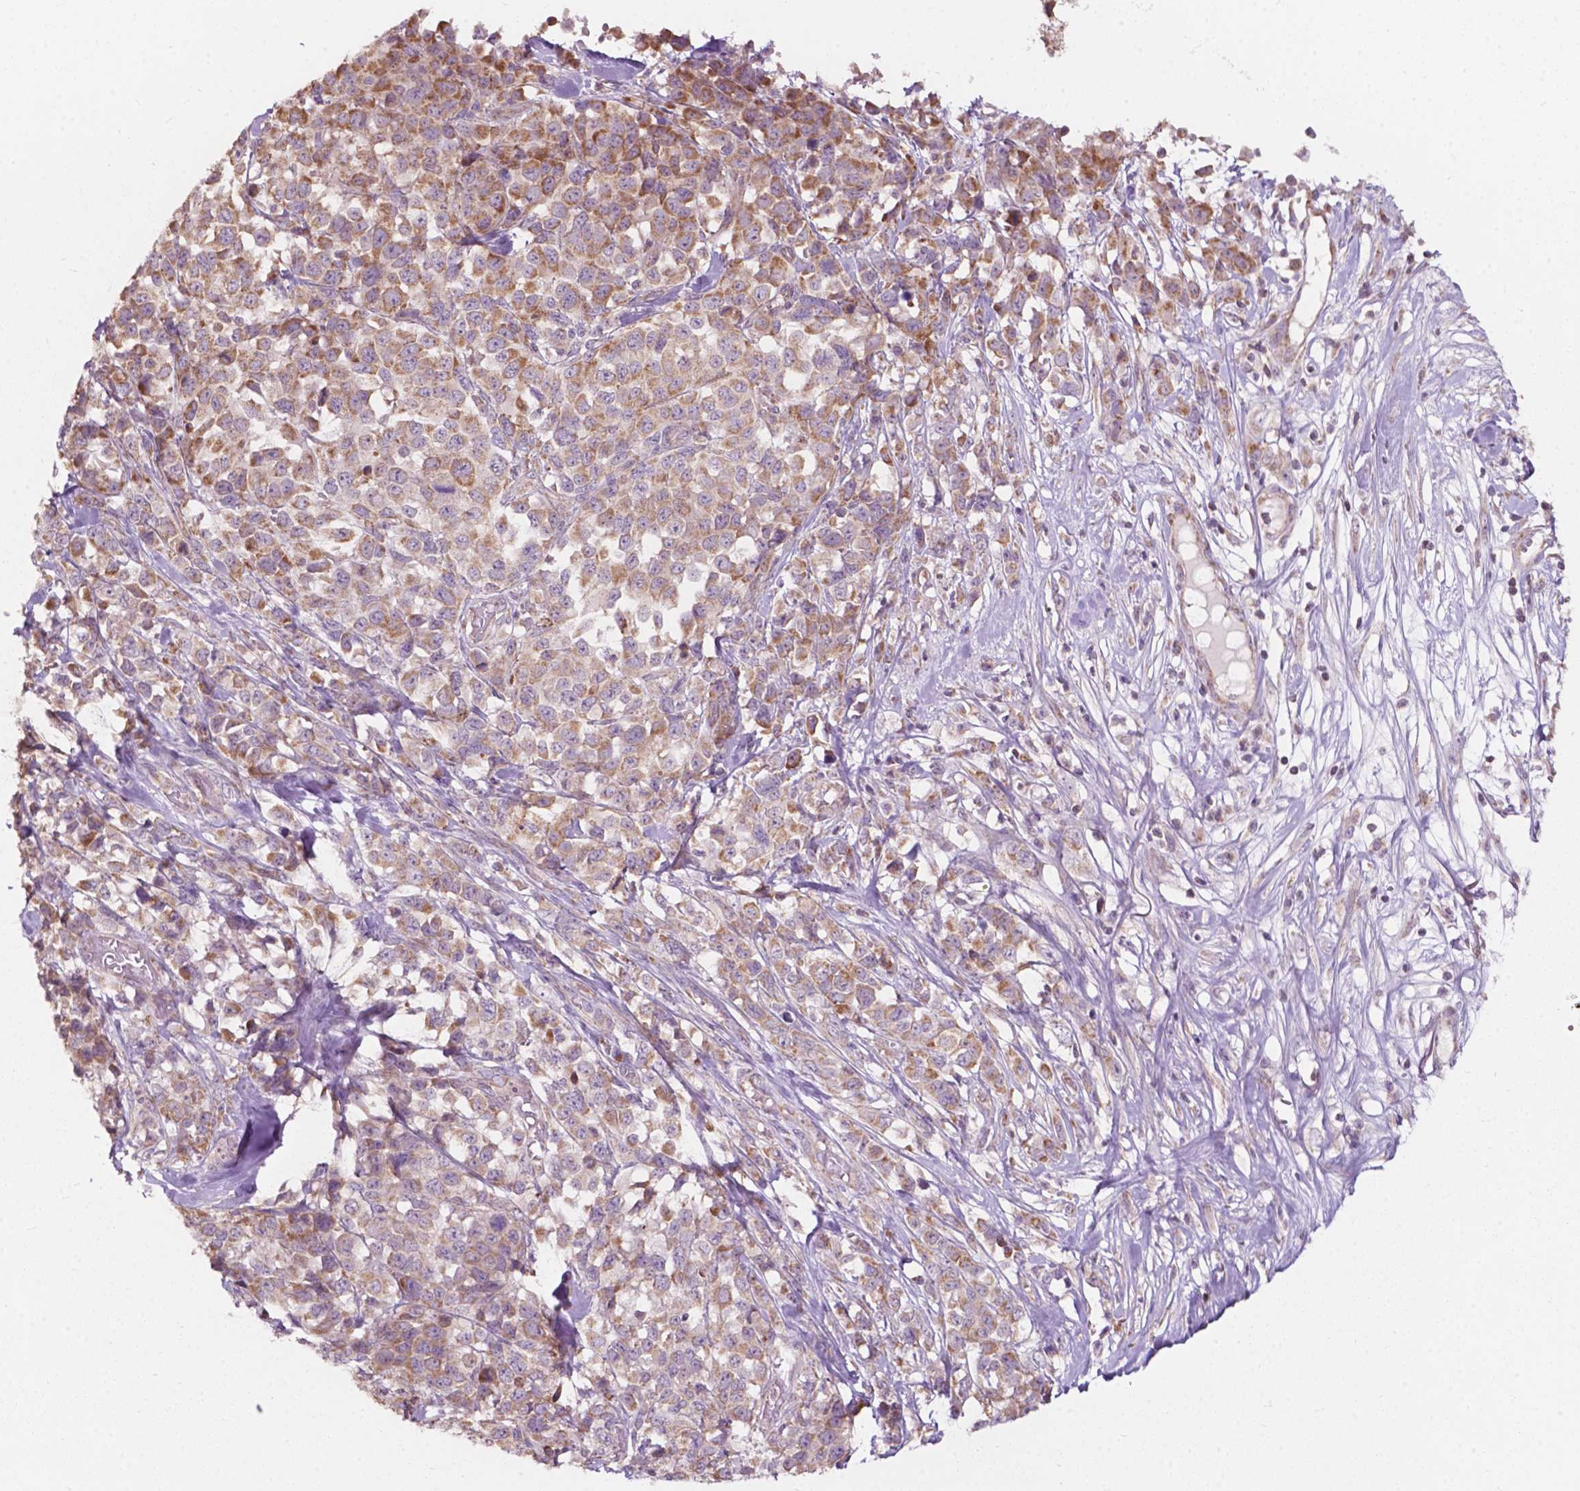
{"staining": {"intensity": "moderate", "quantity": ">75%", "location": "cytoplasmic/membranous"}, "tissue": "melanoma", "cell_type": "Tumor cells", "image_type": "cancer", "snomed": [{"axis": "morphology", "description": "Malignant melanoma, Metastatic site"}, {"axis": "topography", "description": "Skin"}], "caption": "A photomicrograph showing moderate cytoplasmic/membranous staining in about >75% of tumor cells in melanoma, as visualized by brown immunohistochemical staining.", "gene": "NDUFA10", "patient": {"sex": "male", "age": 84}}